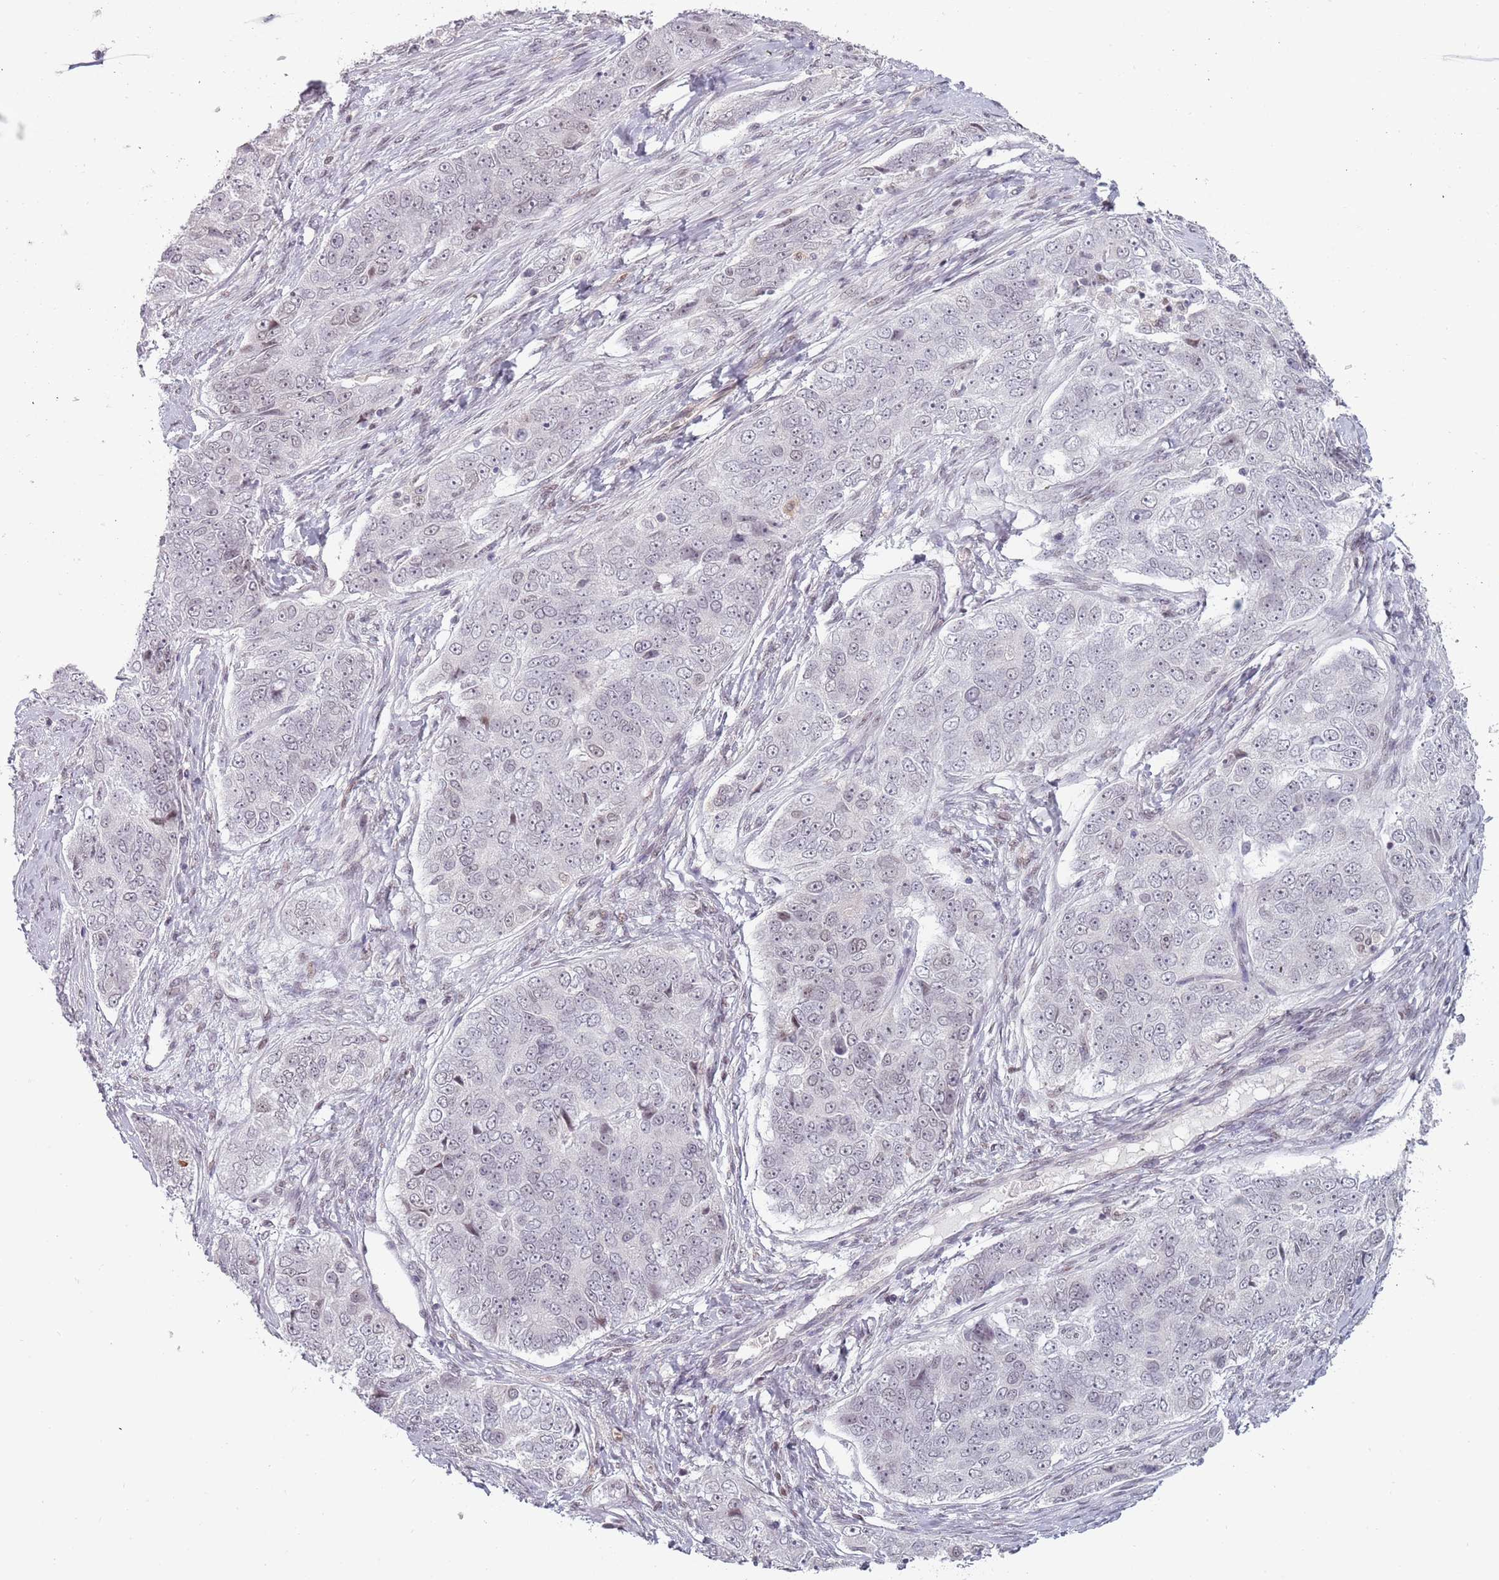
{"staining": {"intensity": "negative", "quantity": "none", "location": "none"}, "tissue": "ovarian cancer", "cell_type": "Tumor cells", "image_type": "cancer", "snomed": [{"axis": "morphology", "description": "Carcinoma, endometroid"}, {"axis": "topography", "description": "Ovary"}], "caption": "This is an immunohistochemistry image of human ovarian endometroid carcinoma. There is no positivity in tumor cells.", "gene": "REXO4", "patient": {"sex": "female", "age": 51}}